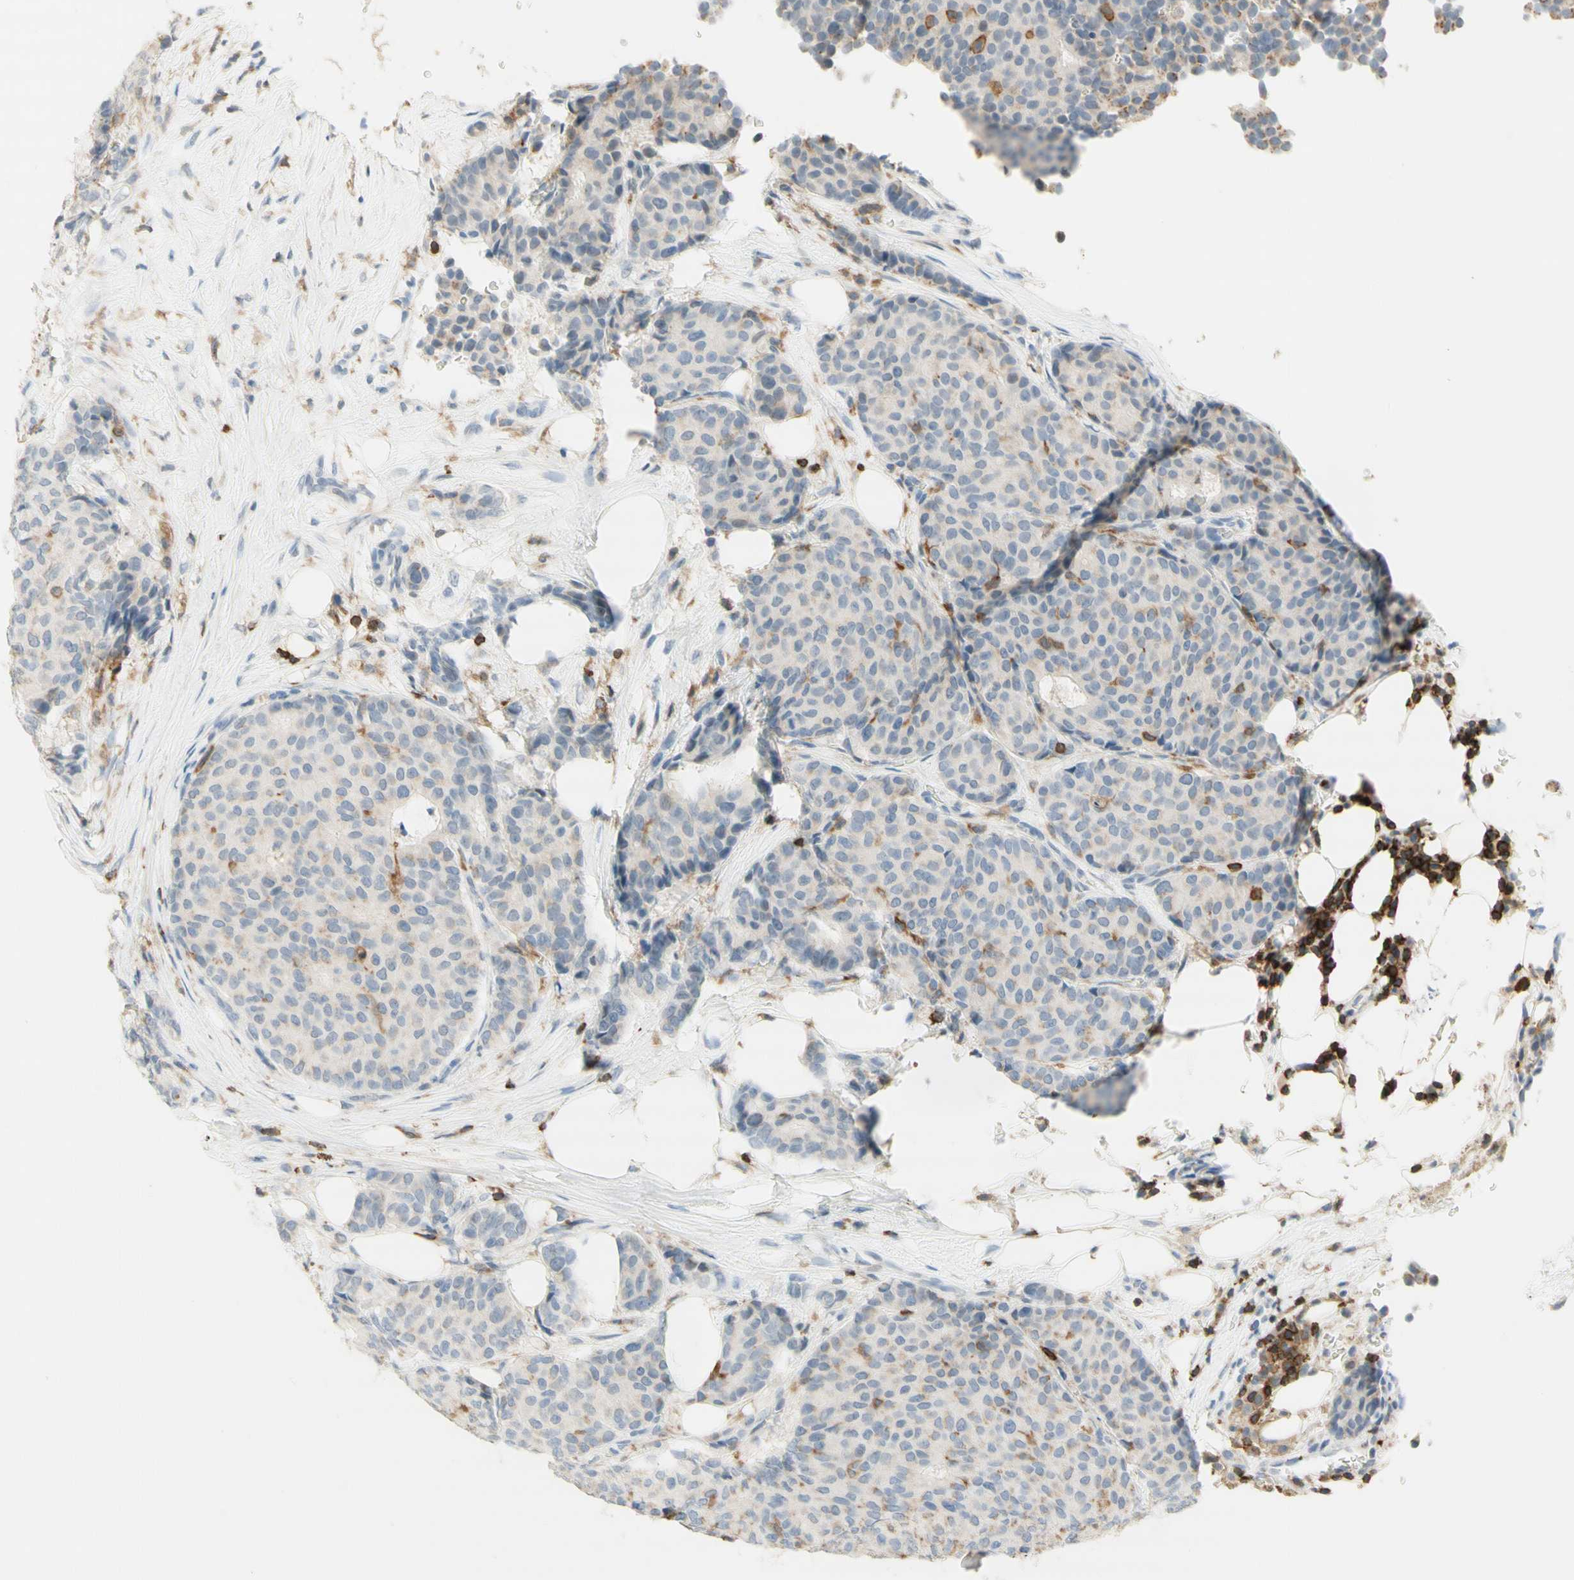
{"staining": {"intensity": "negative", "quantity": "none", "location": "none"}, "tissue": "breast cancer", "cell_type": "Tumor cells", "image_type": "cancer", "snomed": [{"axis": "morphology", "description": "Duct carcinoma"}, {"axis": "topography", "description": "Breast"}], "caption": "High power microscopy histopathology image of an IHC image of breast intraductal carcinoma, revealing no significant expression in tumor cells.", "gene": "SPINK6", "patient": {"sex": "female", "age": 75}}